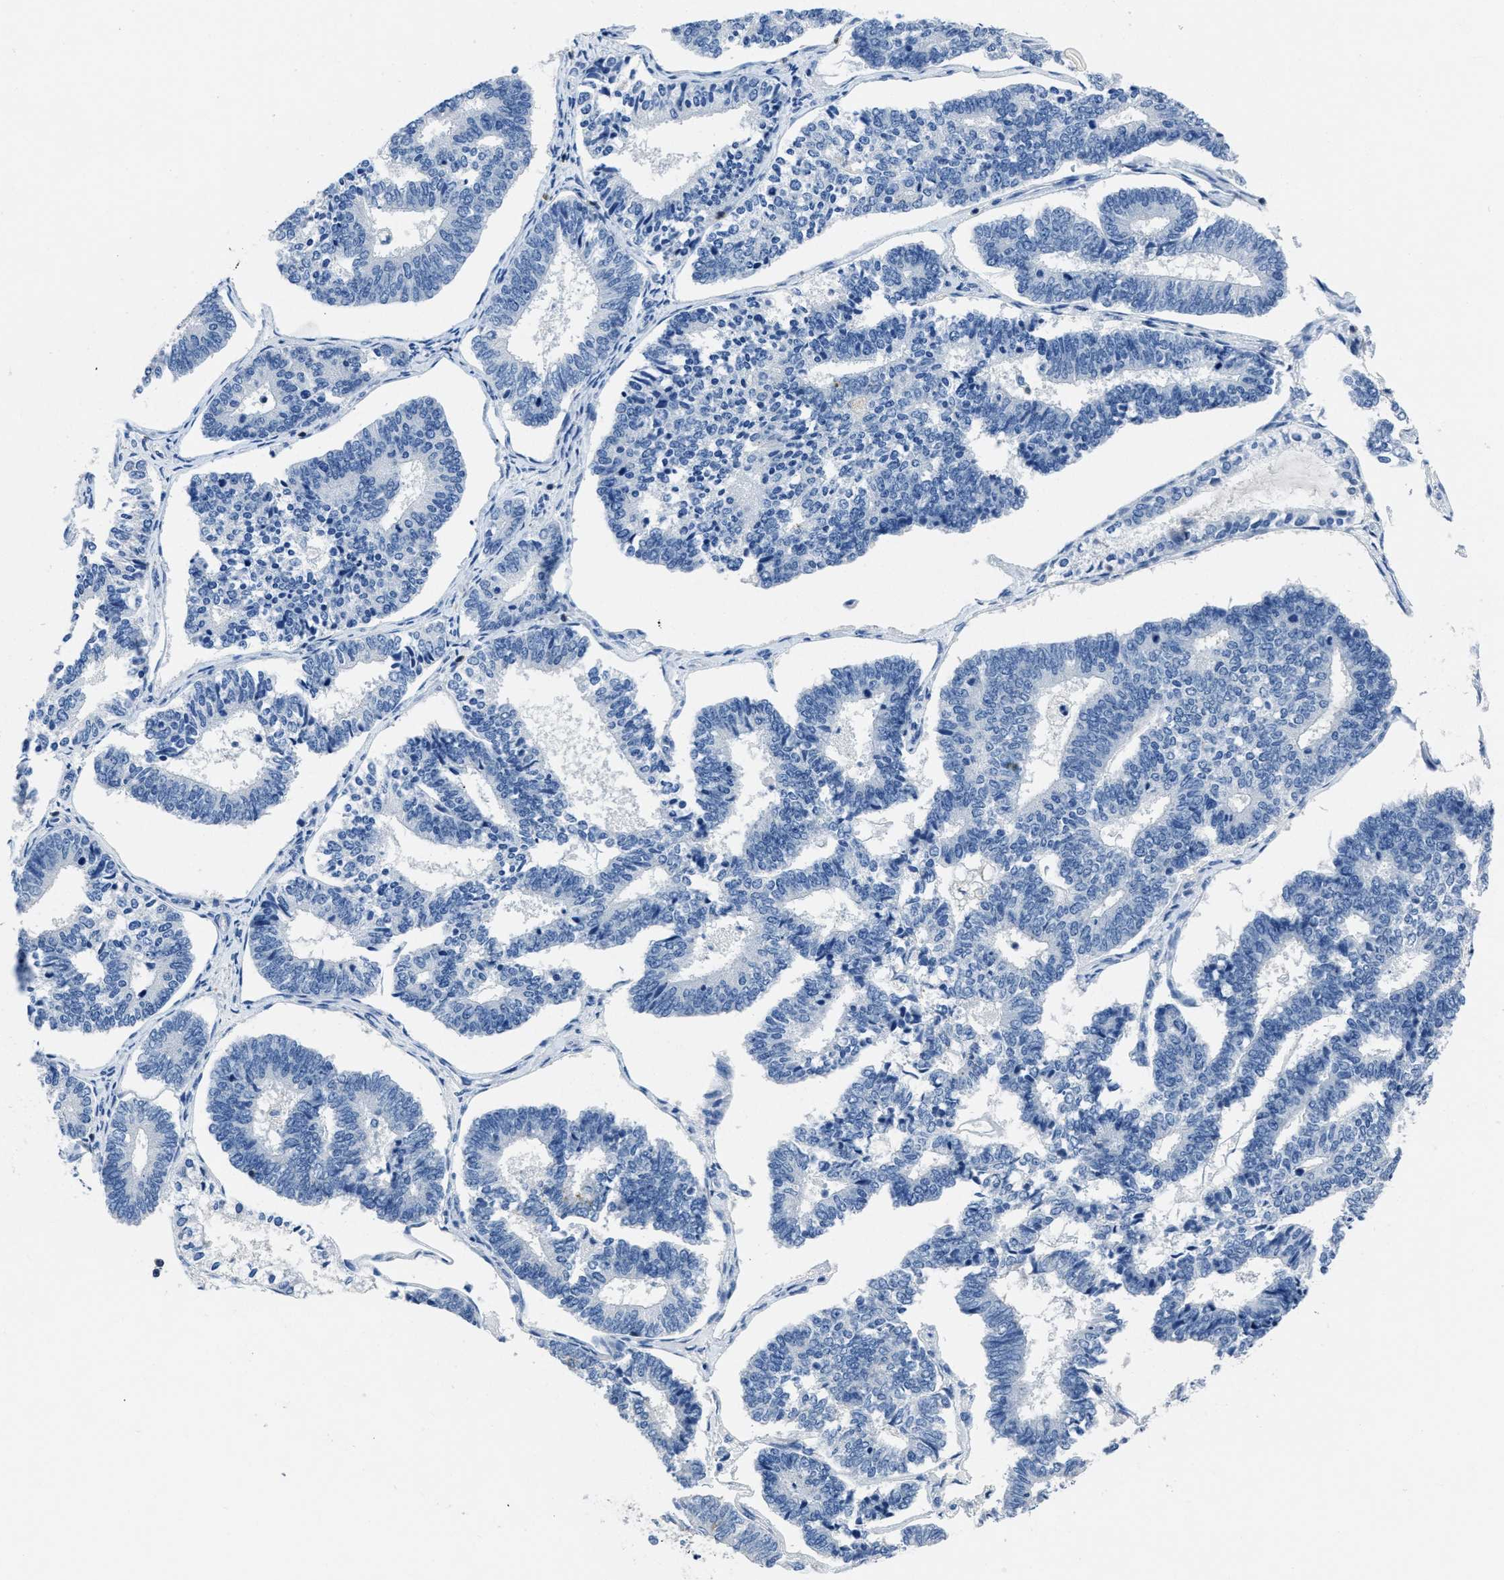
{"staining": {"intensity": "negative", "quantity": "none", "location": "none"}, "tissue": "endometrial cancer", "cell_type": "Tumor cells", "image_type": "cancer", "snomed": [{"axis": "morphology", "description": "Adenocarcinoma, NOS"}, {"axis": "topography", "description": "Endometrium"}], "caption": "Immunohistochemistry (IHC) histopathology image of neoplastic tissue: adenocarcinoma (endometrial) stained with DAB (3,3'-diaminobenzidine) displays no significant protein staining in tumor cells. The staining is performed using DAB (3,3'-diaminobenzidine) brown chromogen with nuclei counter-stained in using hematoxylin.", "gene": "ITGA3", "patient": {"sex": "female", "age": 70}}